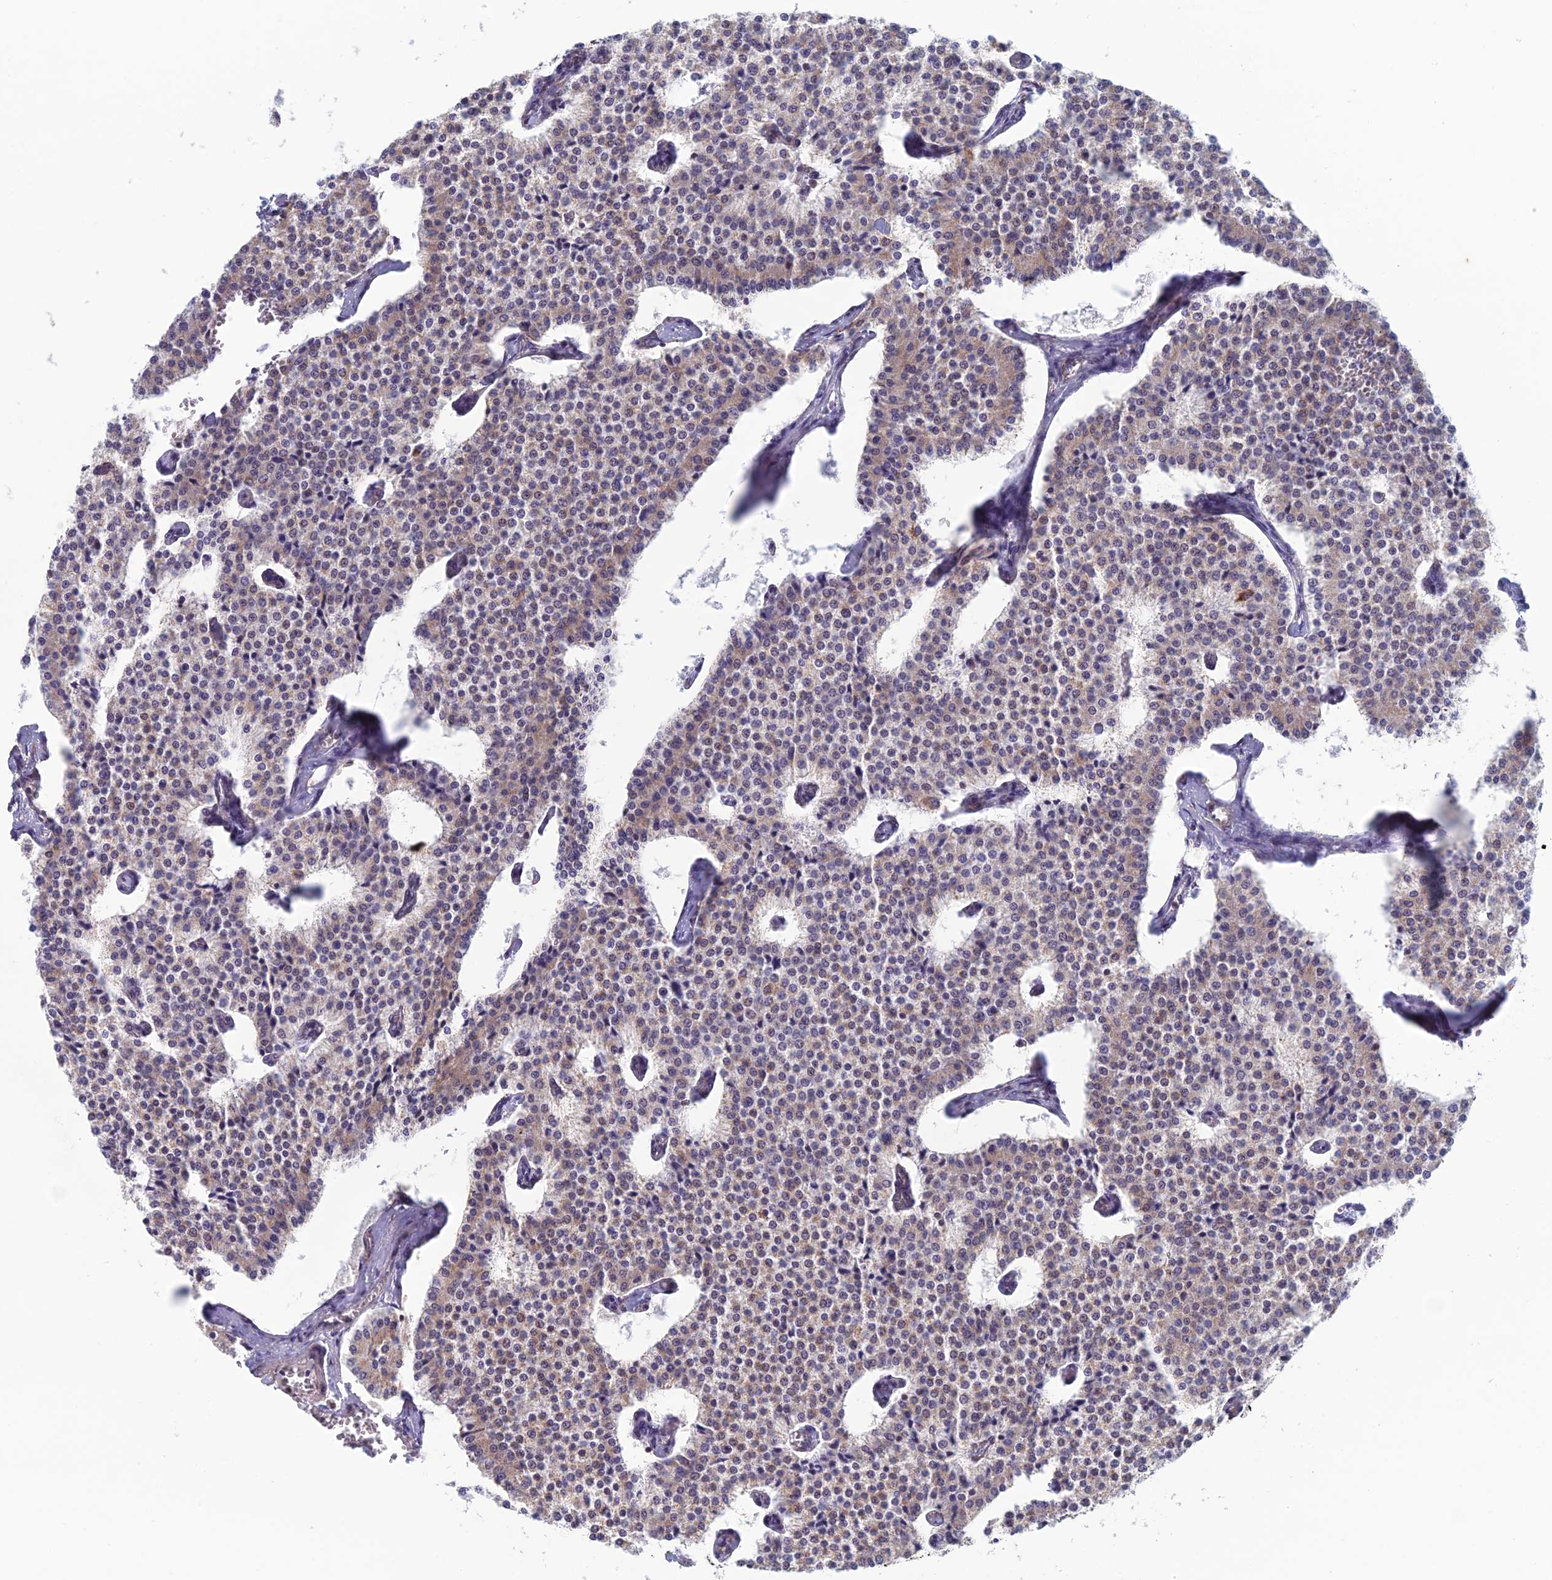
{"staining": {"intensity": "weak", "quantity": ">75%", "location": "cytoplasmic/membranous"}, "tissue": "carcinoid", "cell_type": "Tumor cells", "image_type": "cancer", "snomed": [{"axis": "morphology", "description": "Carcinoid, malignant, NOS"}, {"axis": "topography", "description": "Colon"}], "caption": "Human malignant carcinoid stained with a brown dye demonstrates weak cytoplasmic/membranous positive expression in approximately >75% of tumor cells.", "gene": "ZNG1B", "patient": {"sex": "female", "age": 52}}